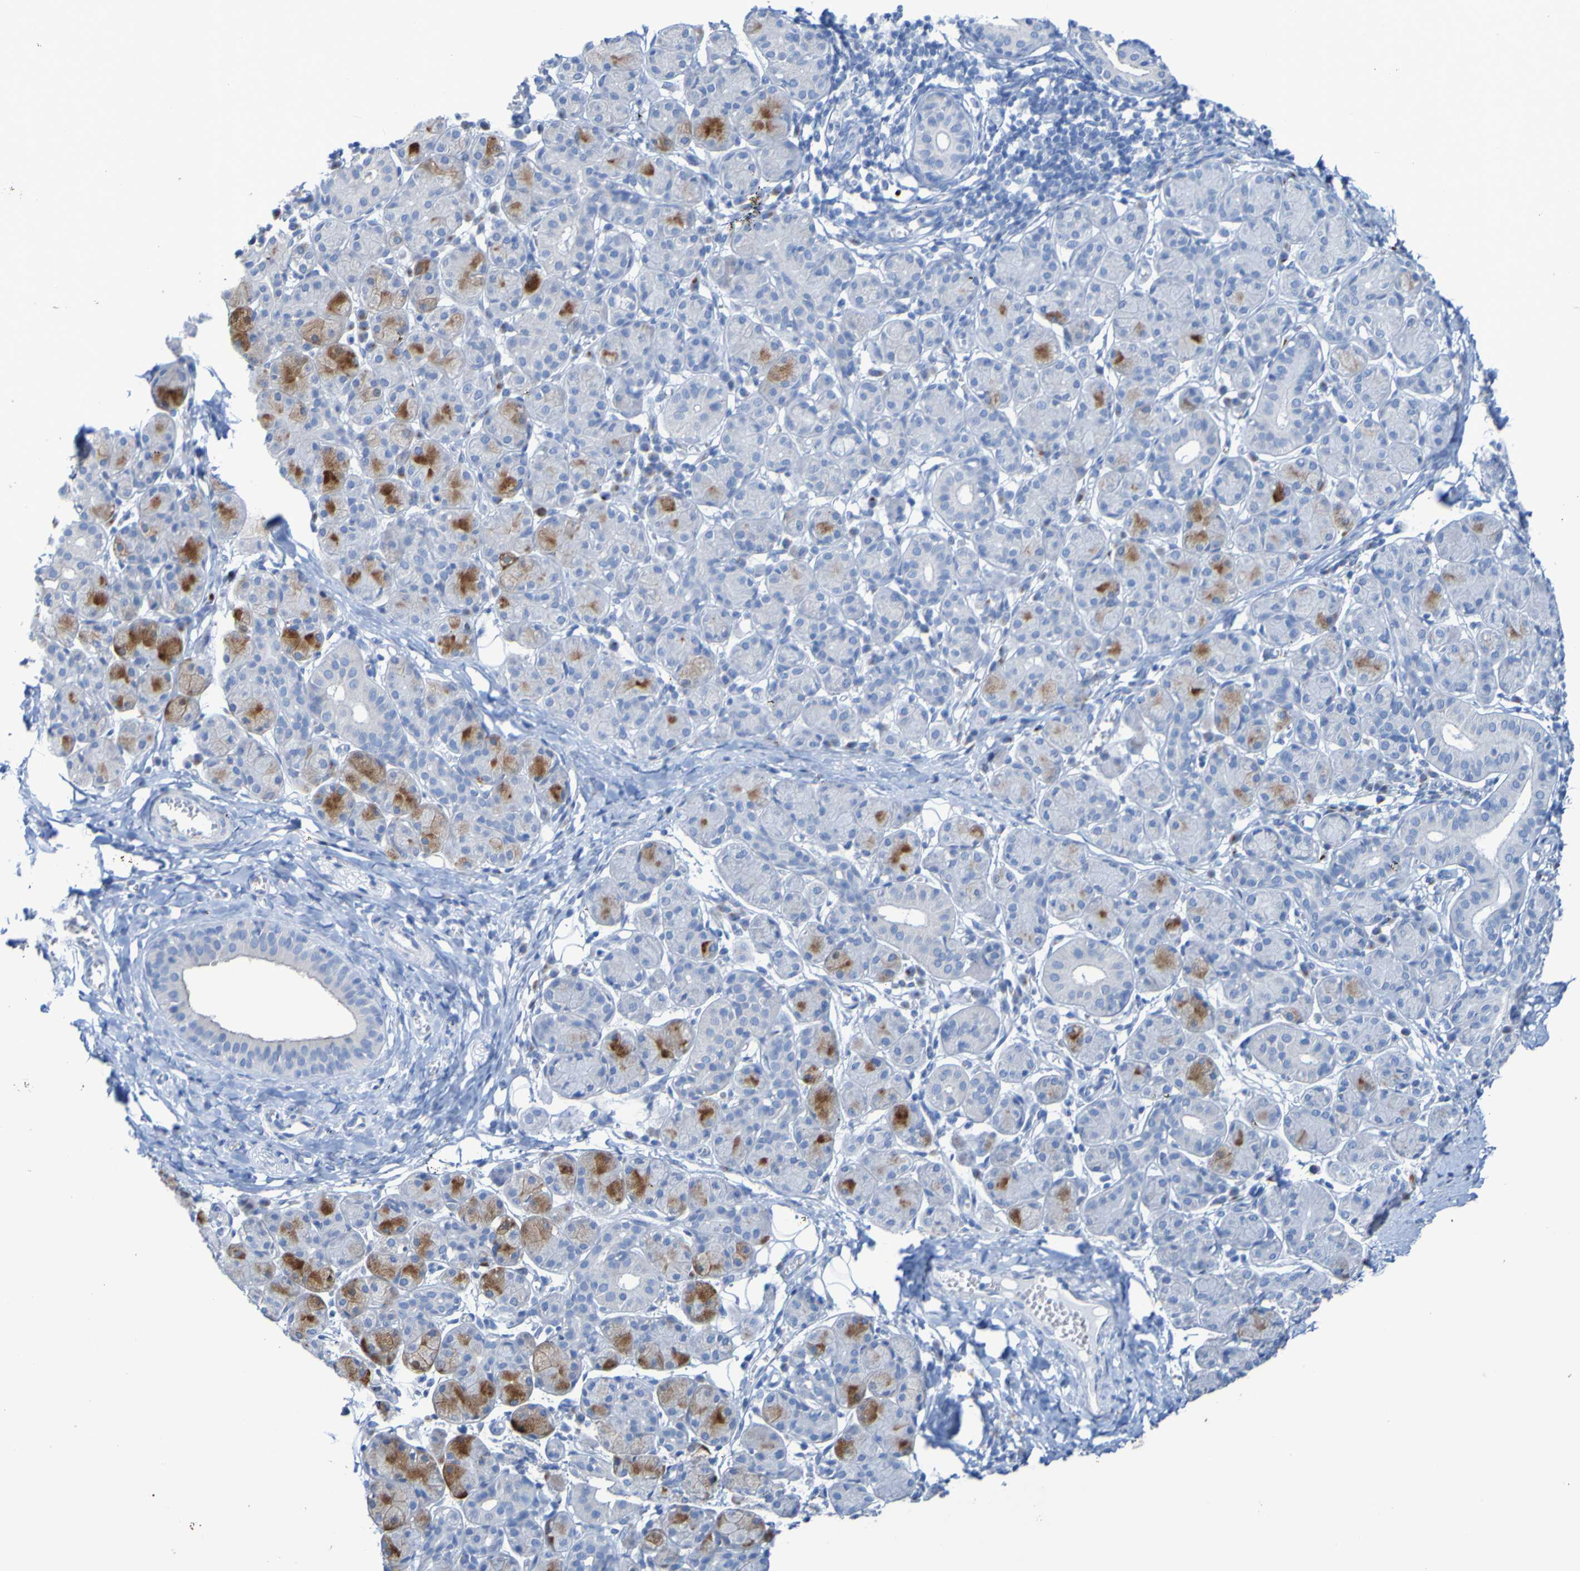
{"staining": {"intensity": "strong", "quantity": "<25%", "location": "cytoplasmic/membranous"}, "tissue": "salivary gland", "cell_type": "Glandular cells", "image_type": "normal", "snomed": [{"axis": "morphology", "description": "Normal tissue, NOS"}, {"axis": "morphology", "description": "Inflammation, NOS"}, {"axis": "topography", "description": "Lymph node"}, {"axis": "topography", "description": "Salivary gland"}], "caption": "There is medium levels of strong cytoplasmic/membranous positivity in glandular cells of unremarkable salivary gland, as demonstrated by immunohistochemical staining (brown color).", "gene": "ACMSD", "patient": {"sex": "male", "age": 3}}